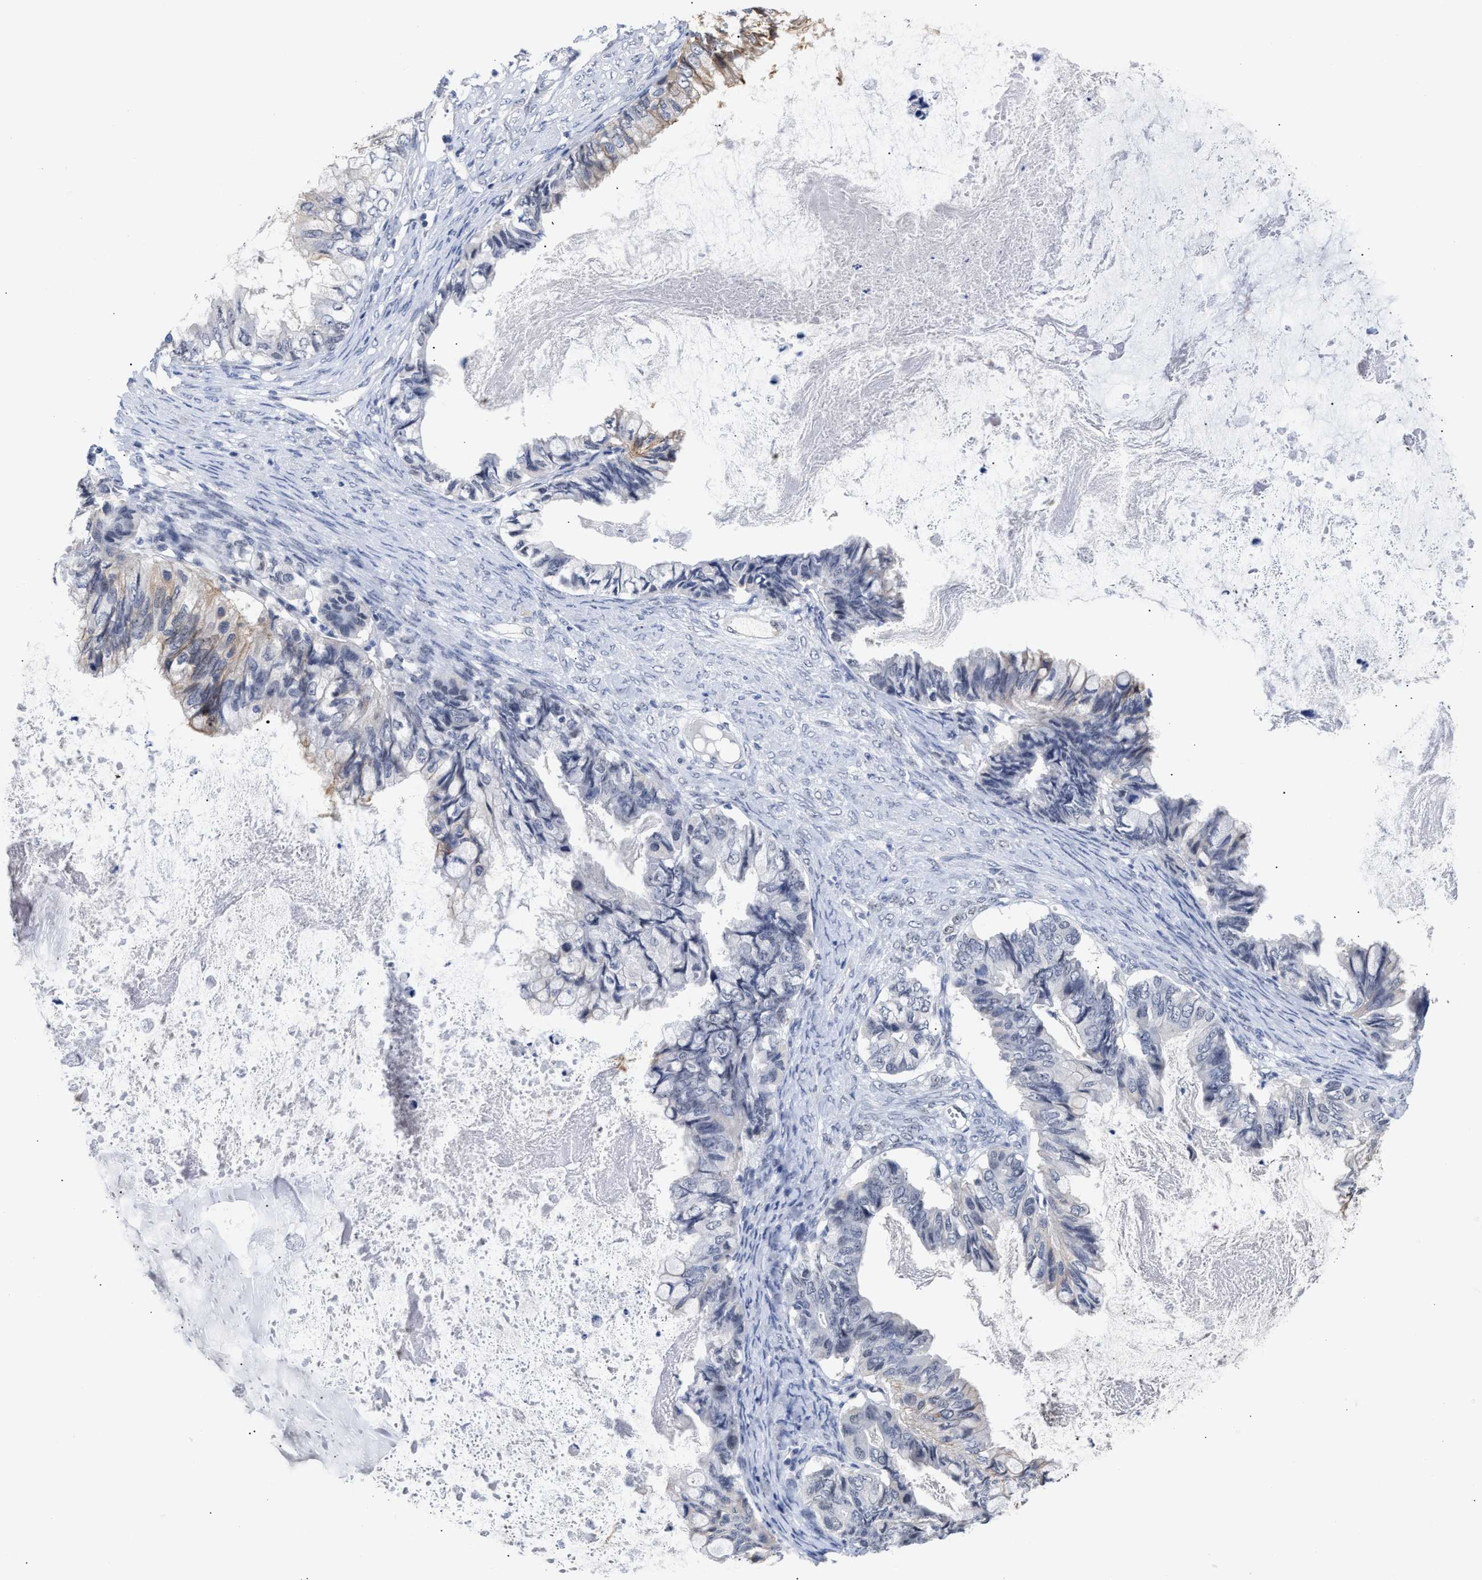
{"staining": {"intensity": "weak", "quantity": "<25%", "location": "cytoplasmic/membranous"}, "tissue": "ovarian cancer", "cell_type": "Tumor cells", "image_type": "cancer", "snomed": [{"axis": "morphology", "description": "Cystadenocarcinoma, mucinous, NOS"}, {"axis": "topography", "description": "Ovary"}], "caption": "This is an IHC photomicrograph of ovarian cancer. There is no staining in tumor cells.", "gene": "AHNAK2", "patient": {"sex": "female", "age": 80}}